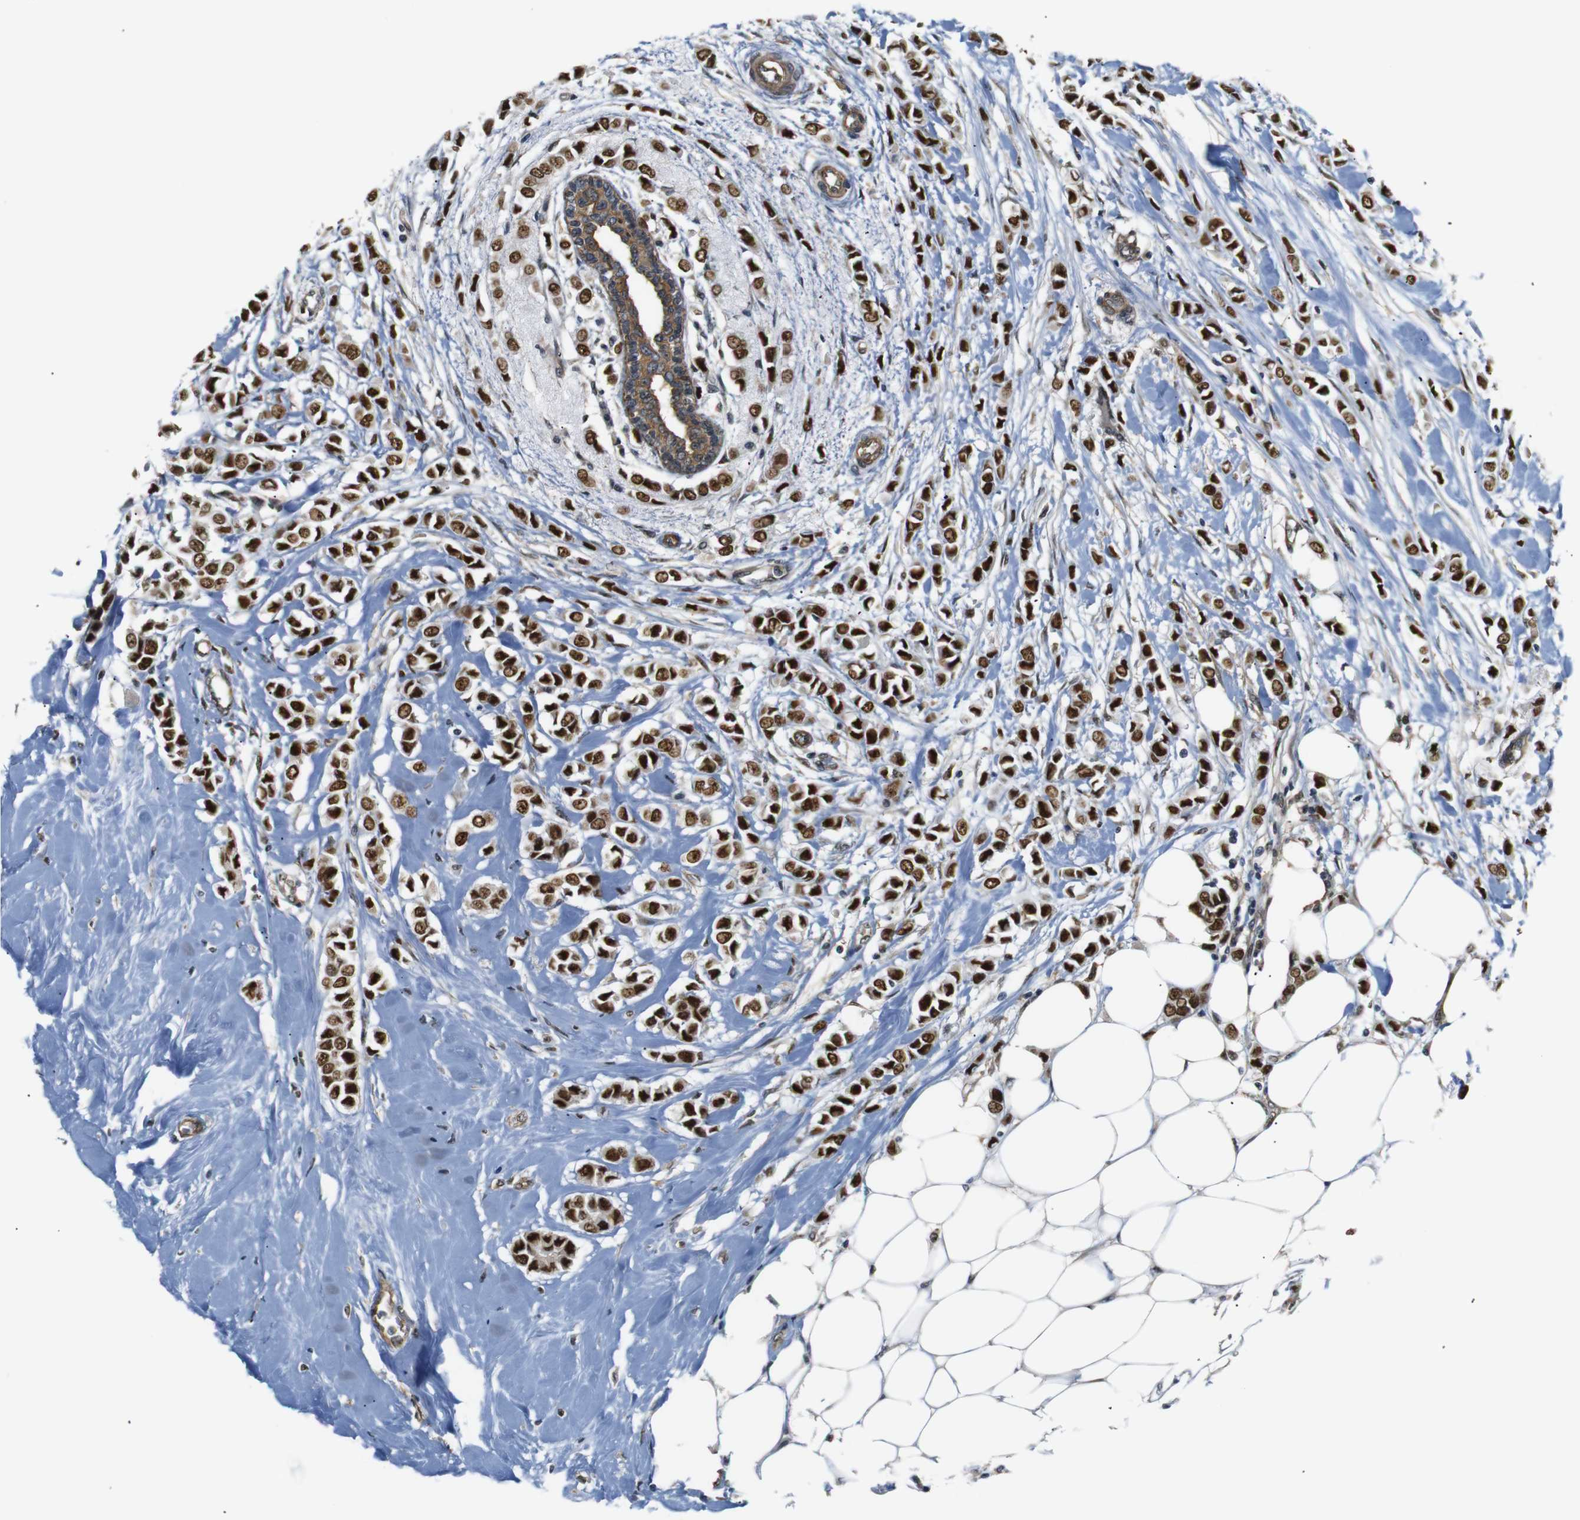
{"staining": {"intensity": "strong", "quantity": ">75%", "location": "cytoplasmic/membranous,nuclear"}, "tissue": "breast cancer", "cell_type": "Tumor cells", "image_type": "cancer", "snomed": [{"axis": "morphology", "description": "Lobular carcinoma"}, {"axis": "topography", "description": "Breast"}], "caption": "Protein staining of breast lobular carcinoma tissue reveals strong cytoplasmic/membranous and nuclear staining in approximately >75% of tumor cells.", "gene": "PARN", "patient": {"sex": "female", "age": 51}}